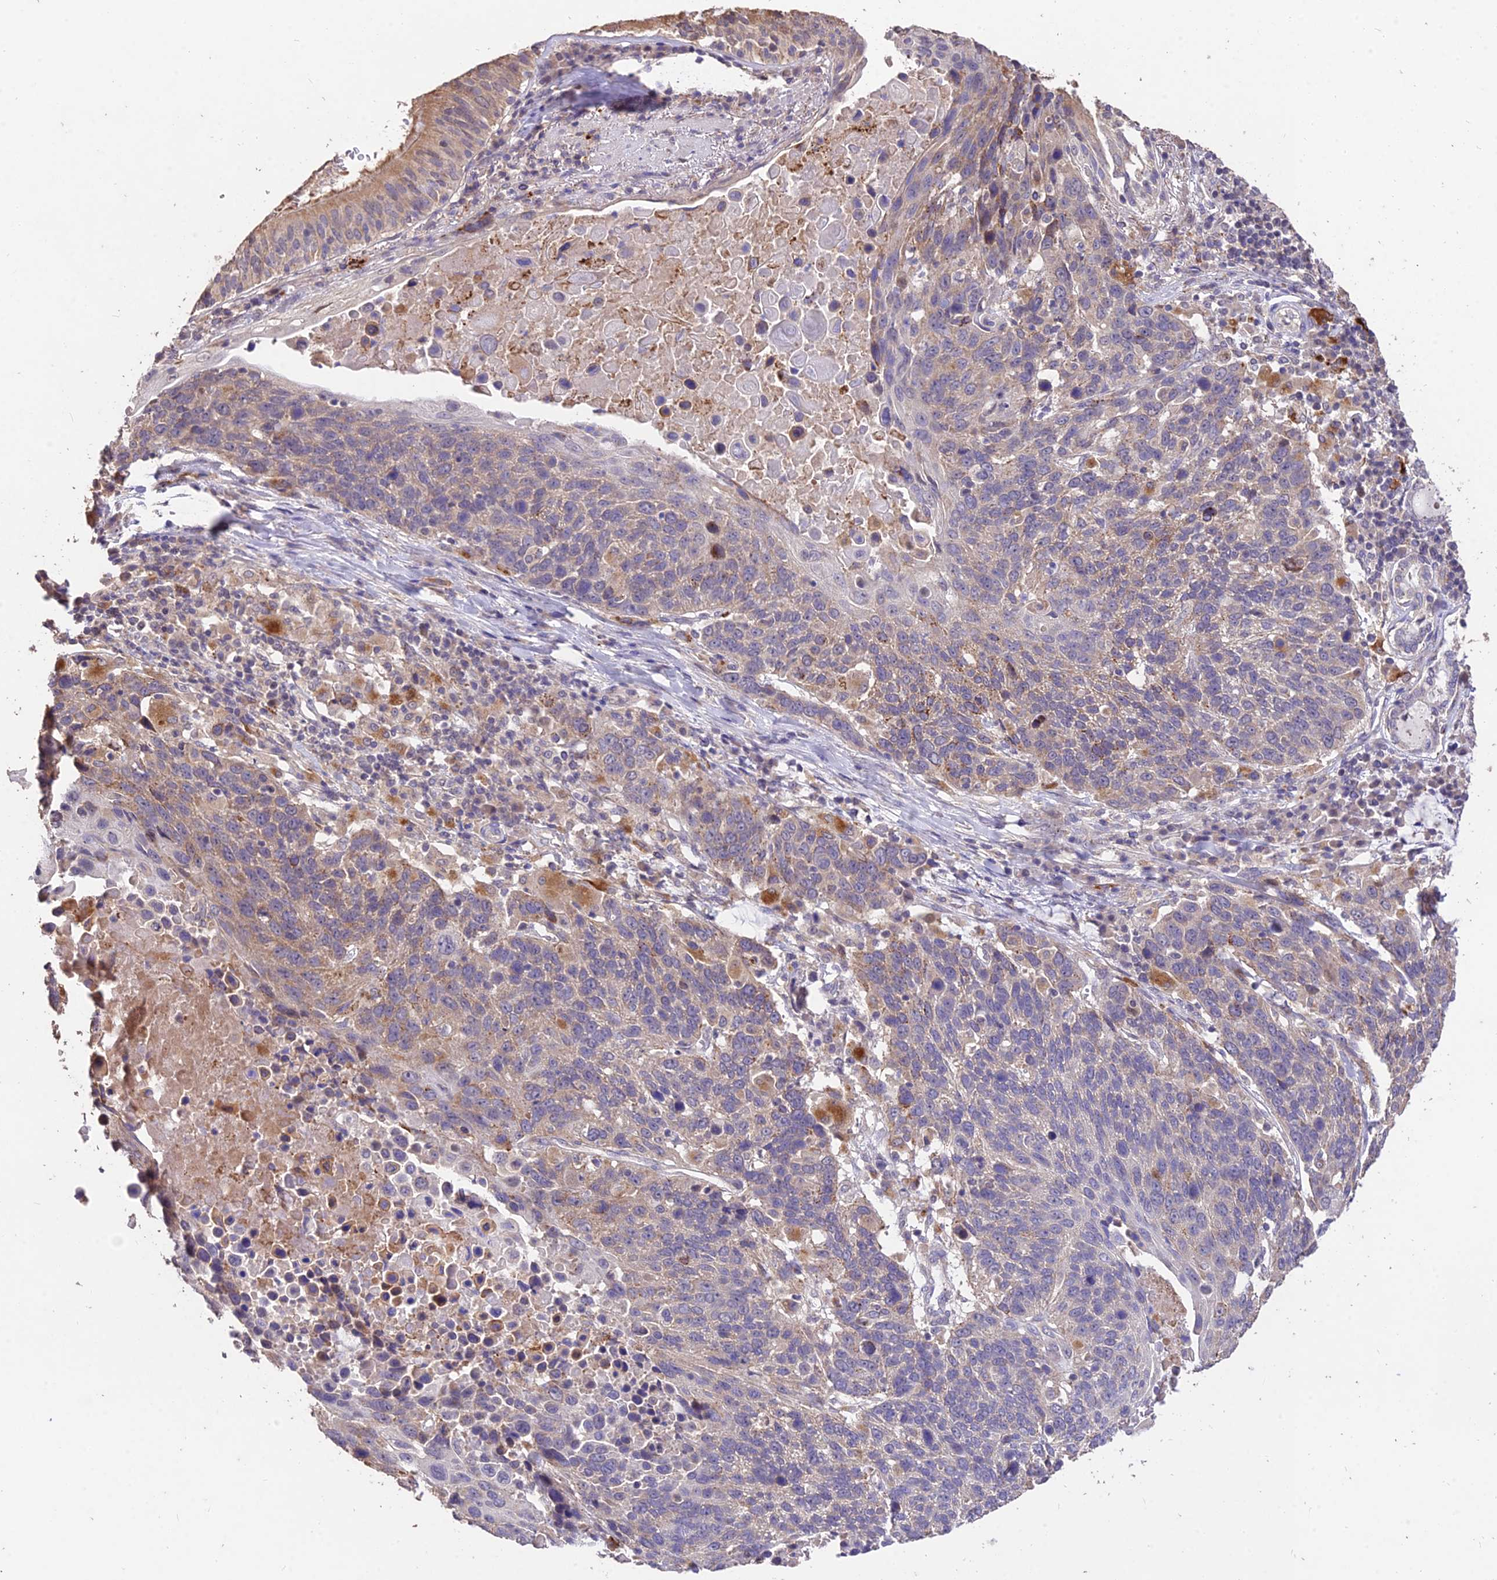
{"staining": {"intensity": "weak", "quantity": "25%-75%", "location": "cytoplasmic/membranous"}, "tissue": "lung cancer", "cell_type": "Tumor cells", "image_type": "cancer", "snomed": [{"axis": "morphology", "description": "Squamous cell carcinoma, NOS"}, {"axis": "topography", "description": "Lung"}], "caption": "IHC micrograph of lung cancer (squamous cell carcinoma) stained for a protein (brown), which displays low levels of weak cytoplasmic/membranous positivity in approximately 25%-75% of tumor cells.", "gene": "SDHD", "patient": {"sex": "male", "age": 66}}